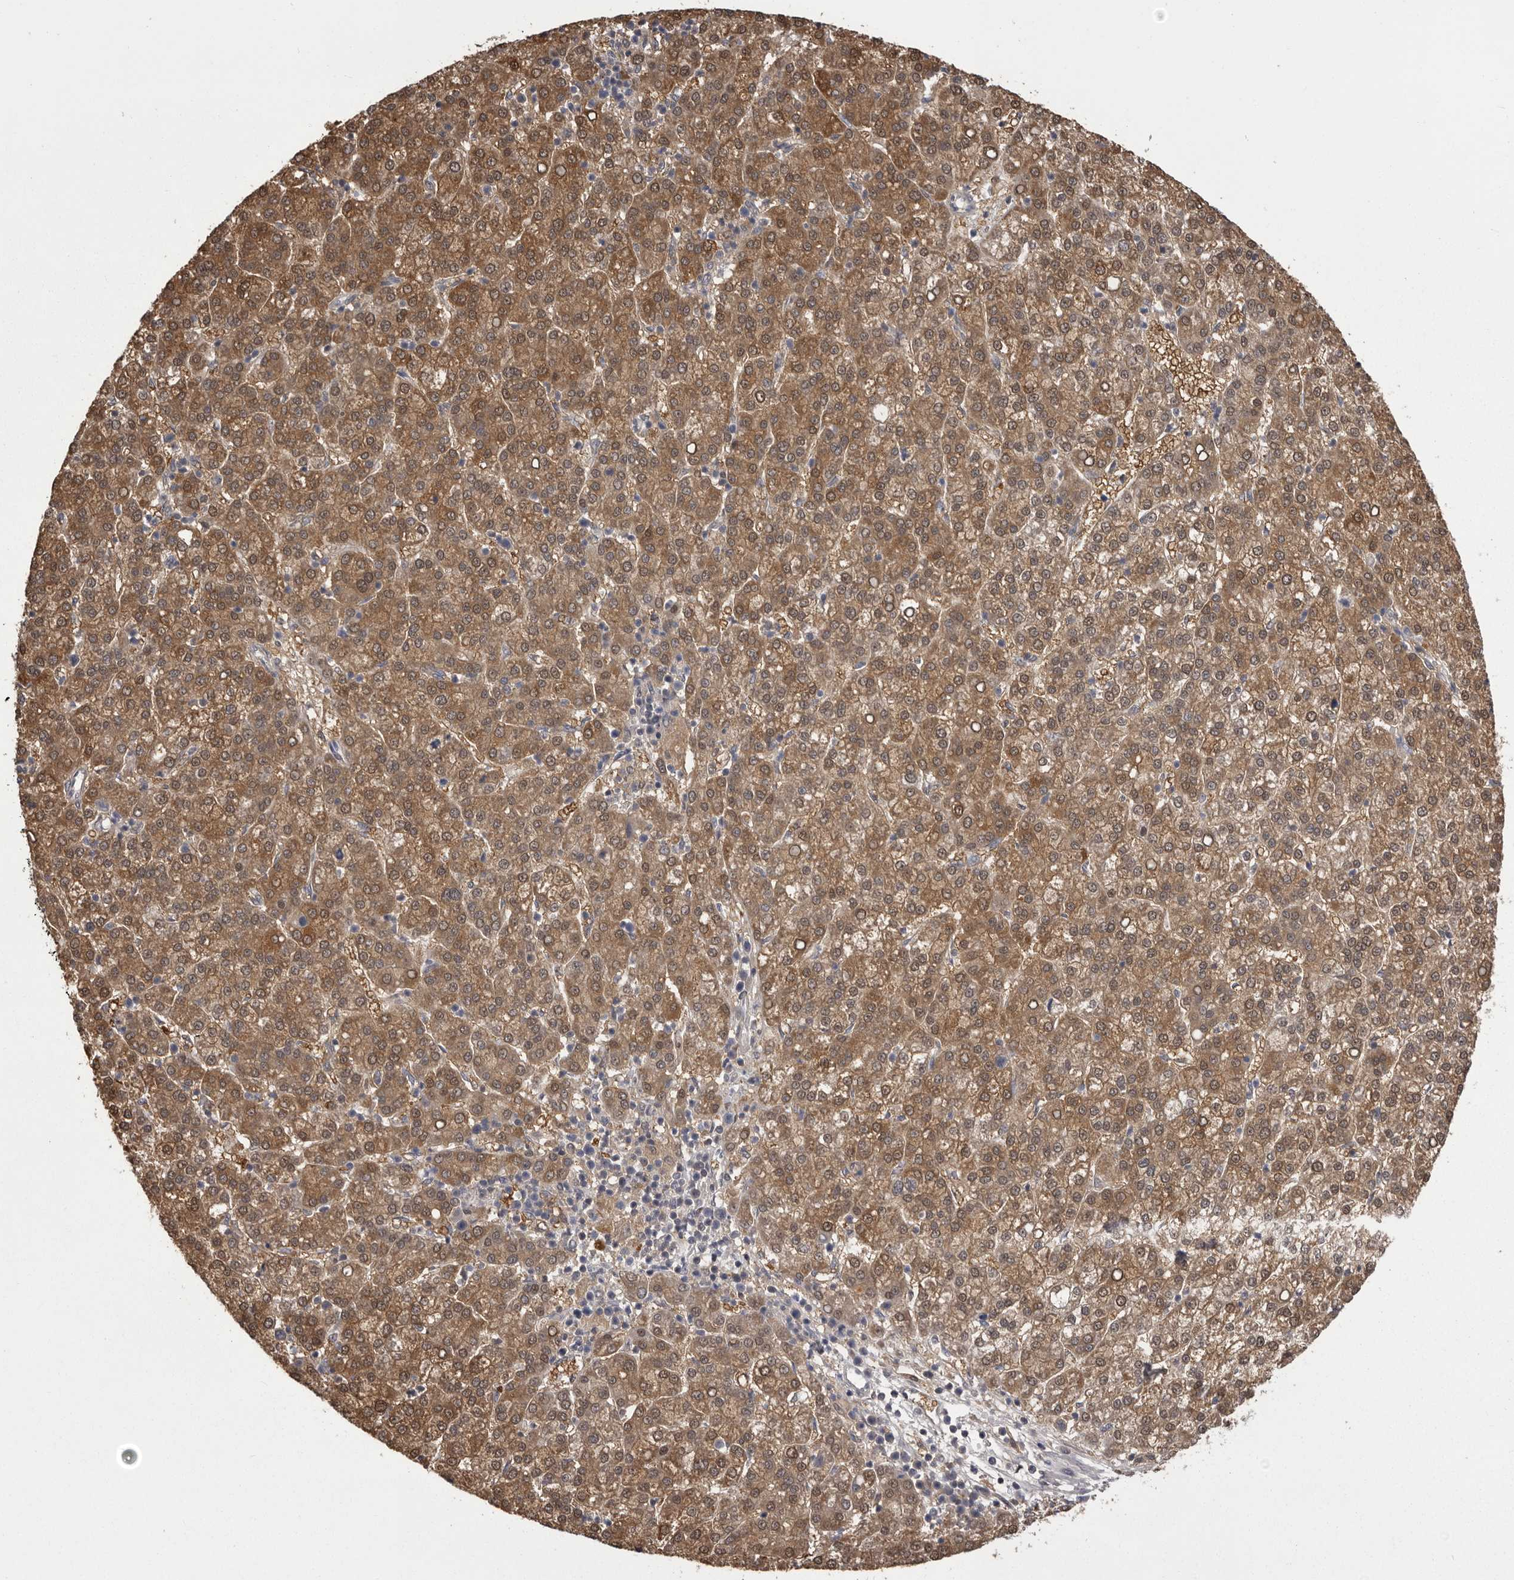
{"staining": {"intensity": "moderate", "quantity": ">75%", "location": "cytoplasmic/membranous"}, "tissue": "liver cancer", "cell_type": "Tumor cells", "image_type": "cancer", "snomed": [{"axis": "morphology", "description": "Carcinoma, Hepatocellular, NOS"}, {"axis": "topography", "description": "Liver"}], "caption": "Liver hepatocellular carcinoma stained with IHC displays moderate cytoplasmic/membranous expression in approximately >75% of tumor cells. (Brightfield microscopy of DAB IHC at high magnification).", "gene": "MDH1", "patient": {"sex": "female", "age": 58}}